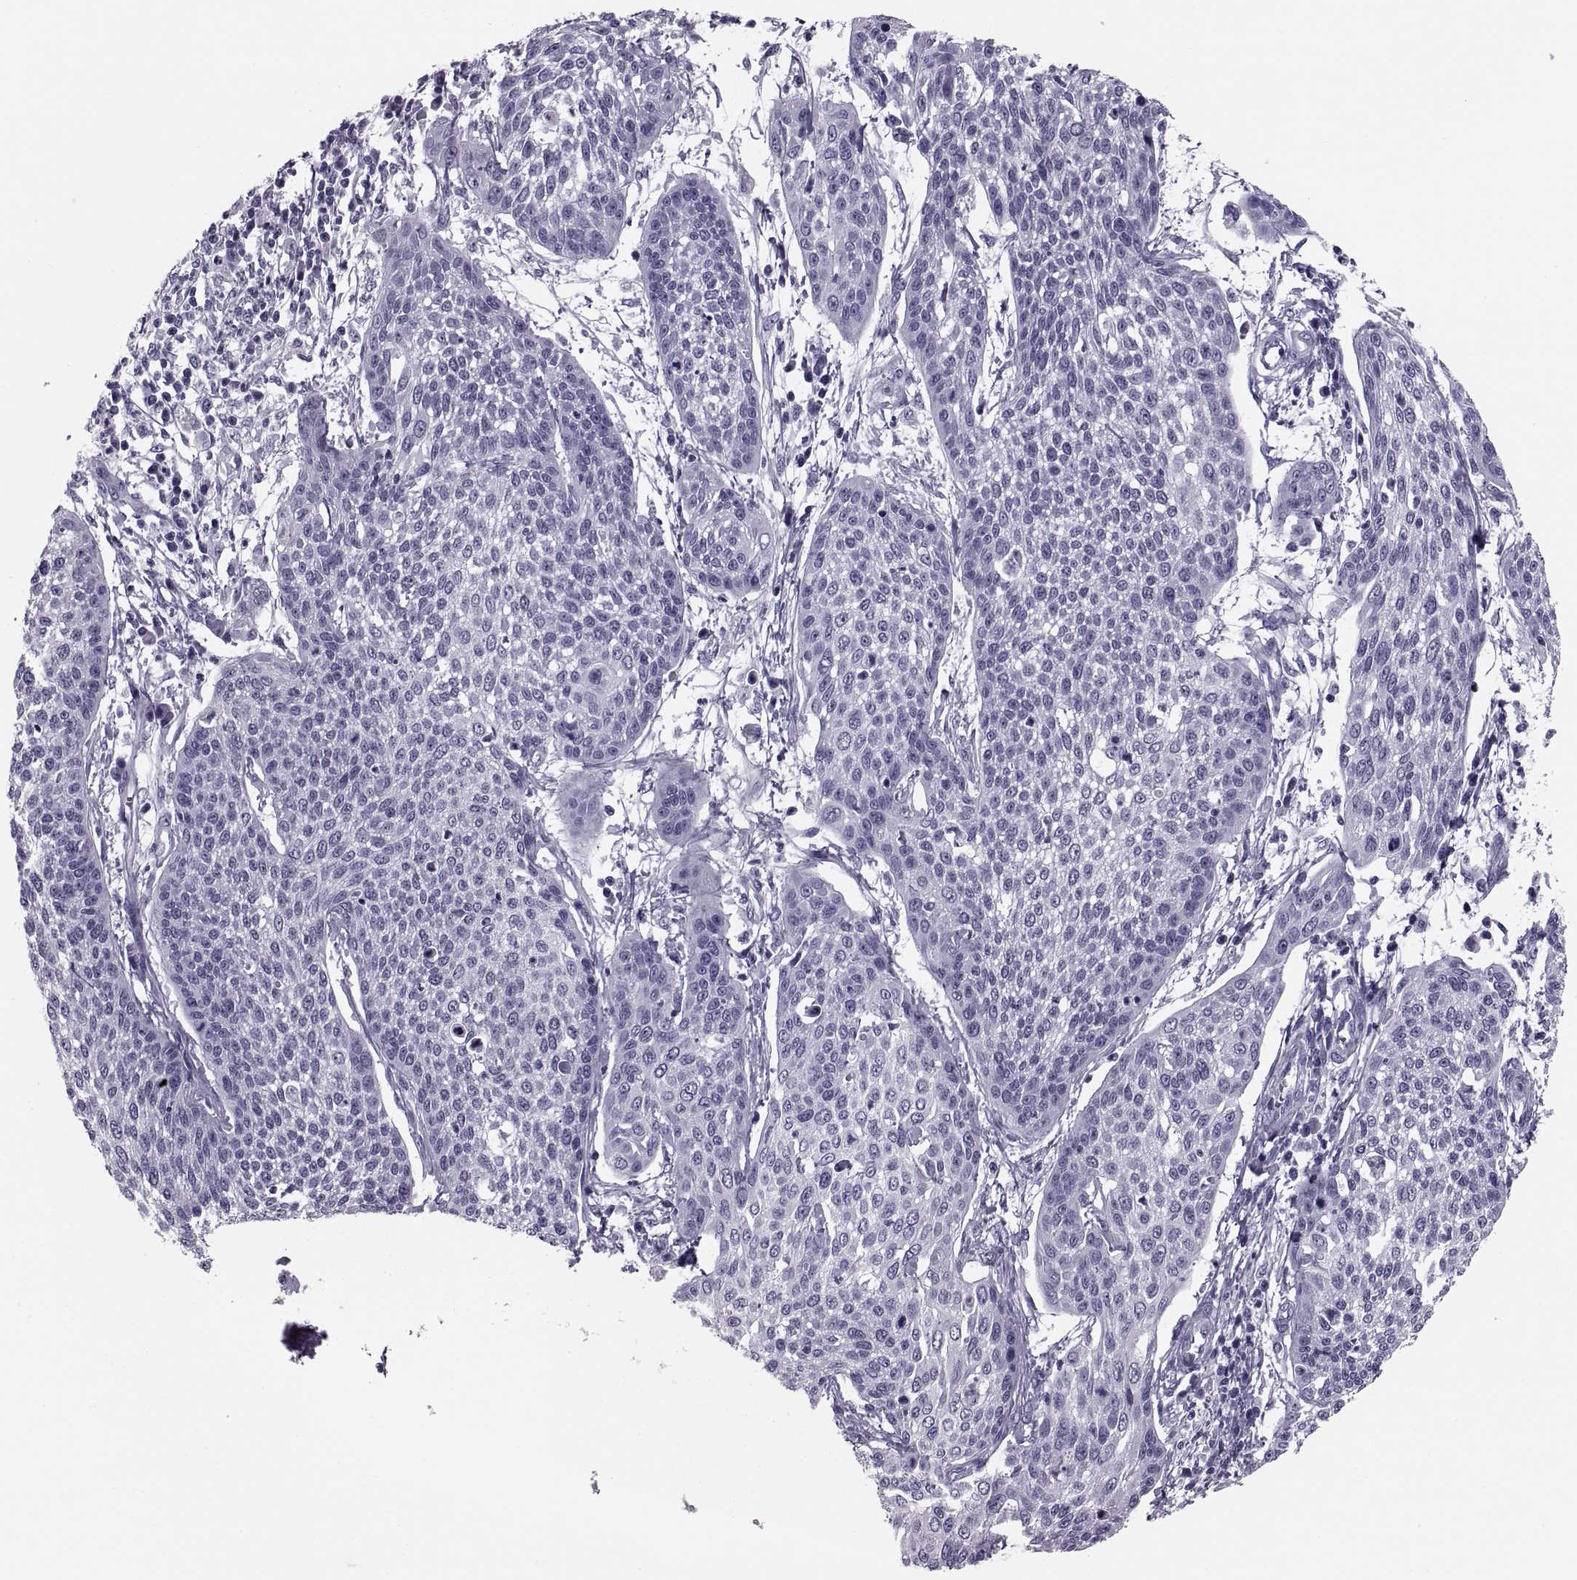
{"staining": {"intensity": "negative", "quantity": "none", "location": "none"}, "tissue": "cervical cancer", "cell_type": "Tumor cells", "image_type": "cancer", "snomed": [{"axis": "morphology", "description": "Squamous cell carcinoma, NOS"}, {"axis": "topography", "description": "Cervix"}], "caption": "Immunohistochemistry image of neoplastic tissue: human cervical squamous cell carcinoma stained with DAB reveals no significant protein staining in tumor cells.", "gene": "CRISP1", "patient": {"sex": "female", "age": 34}}